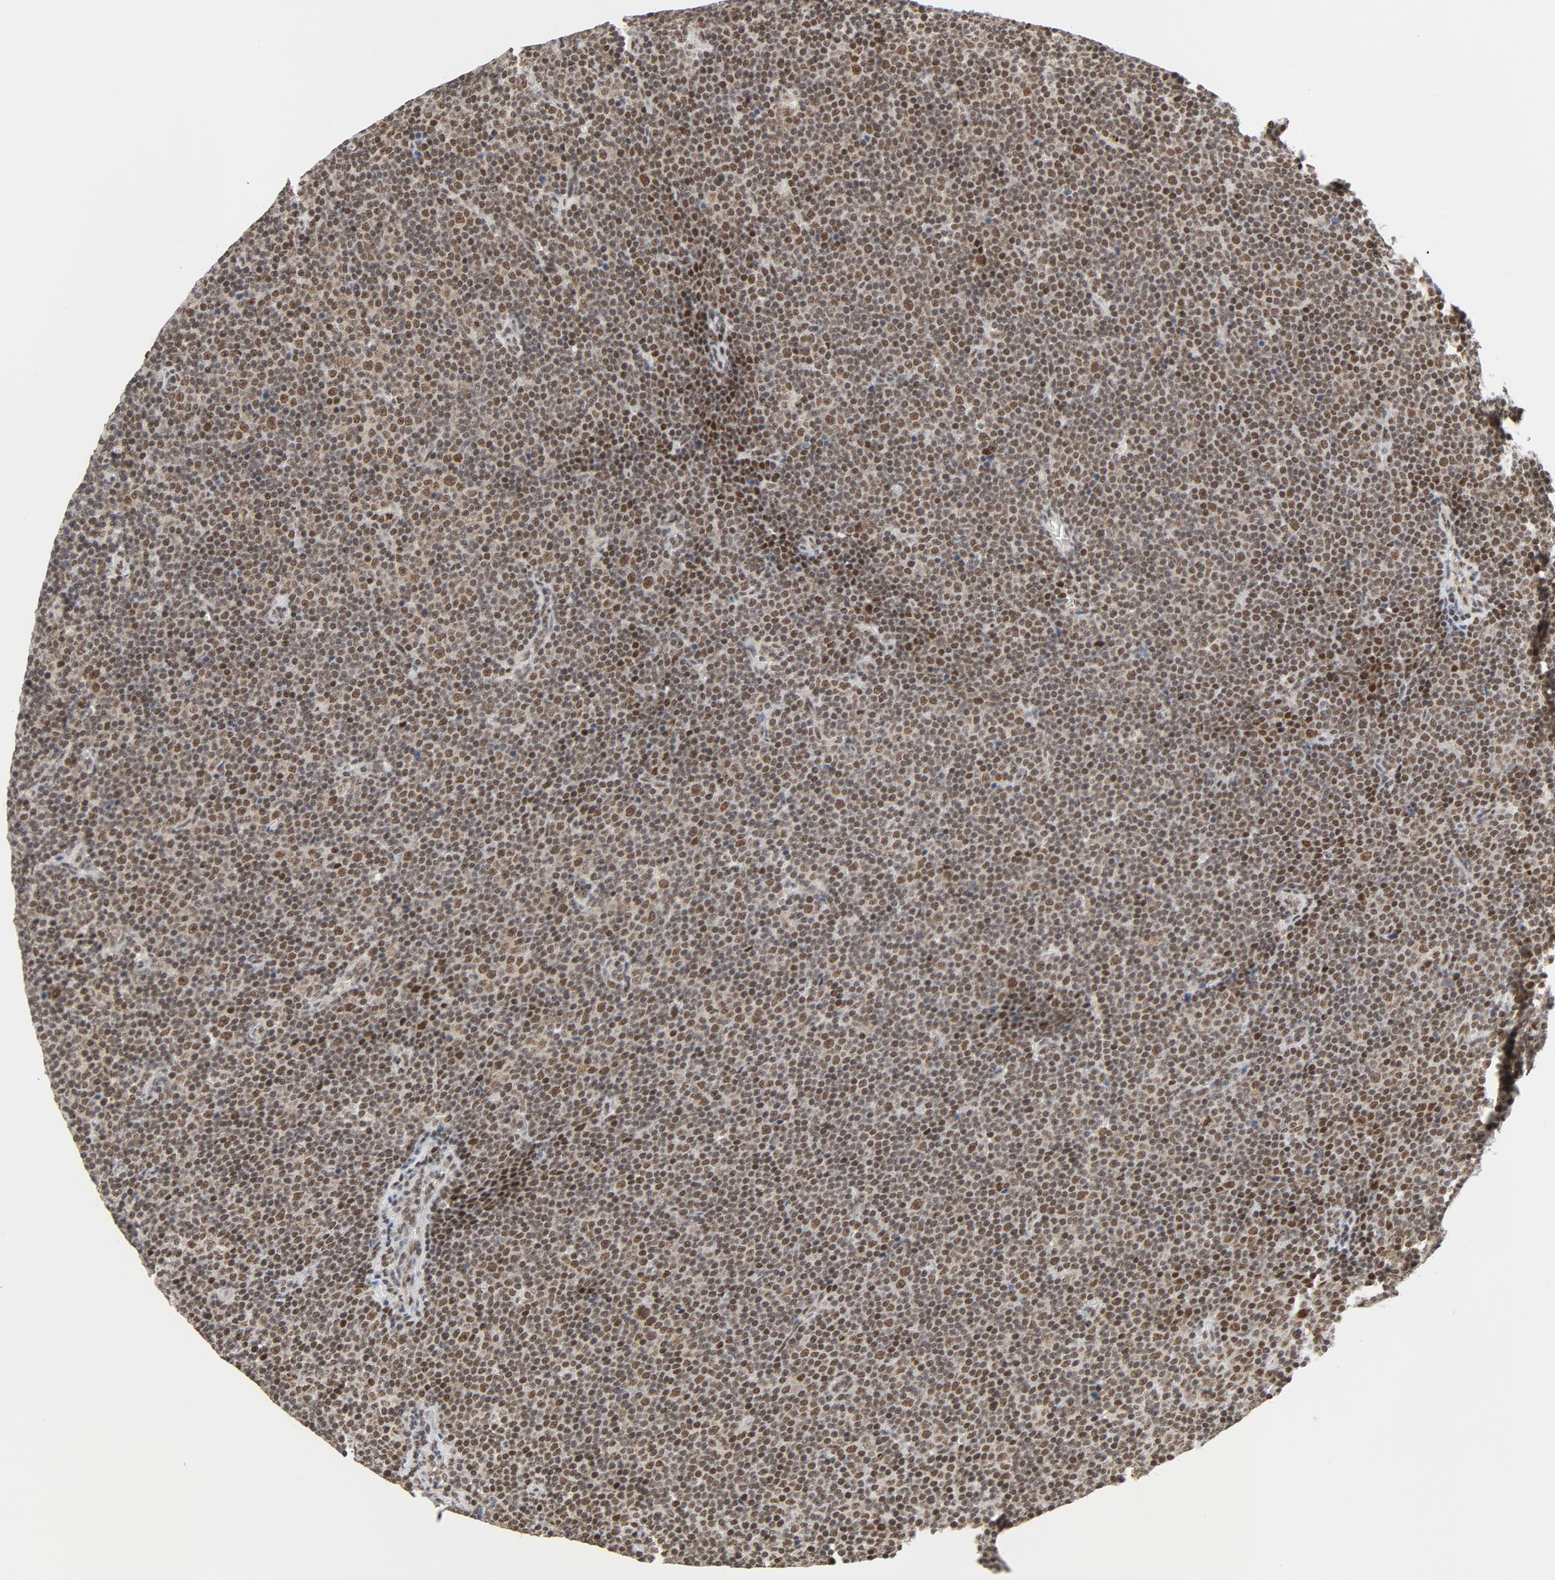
{"staining": {"intensity": "strong", "quantity": ">75%", "location": "nuclear"}, "tissue": "lymphoma", "cell_type": "Tumor cells", "image_type": "cancer", "snomed": [{"axis": "morphology", "description": "Malignant lymphoma, non-Hodgkin's type, Low grade"}, {"axis": "topography", "description": "Lymph node"}], "caption": "Approximately >75% of tumor cells in lymphoma display strong nuclear protein expression as visualized by brown immunohistochemical staining.", "gene": "ERCC1", "patient": {"sex": "female", "age": 67}}